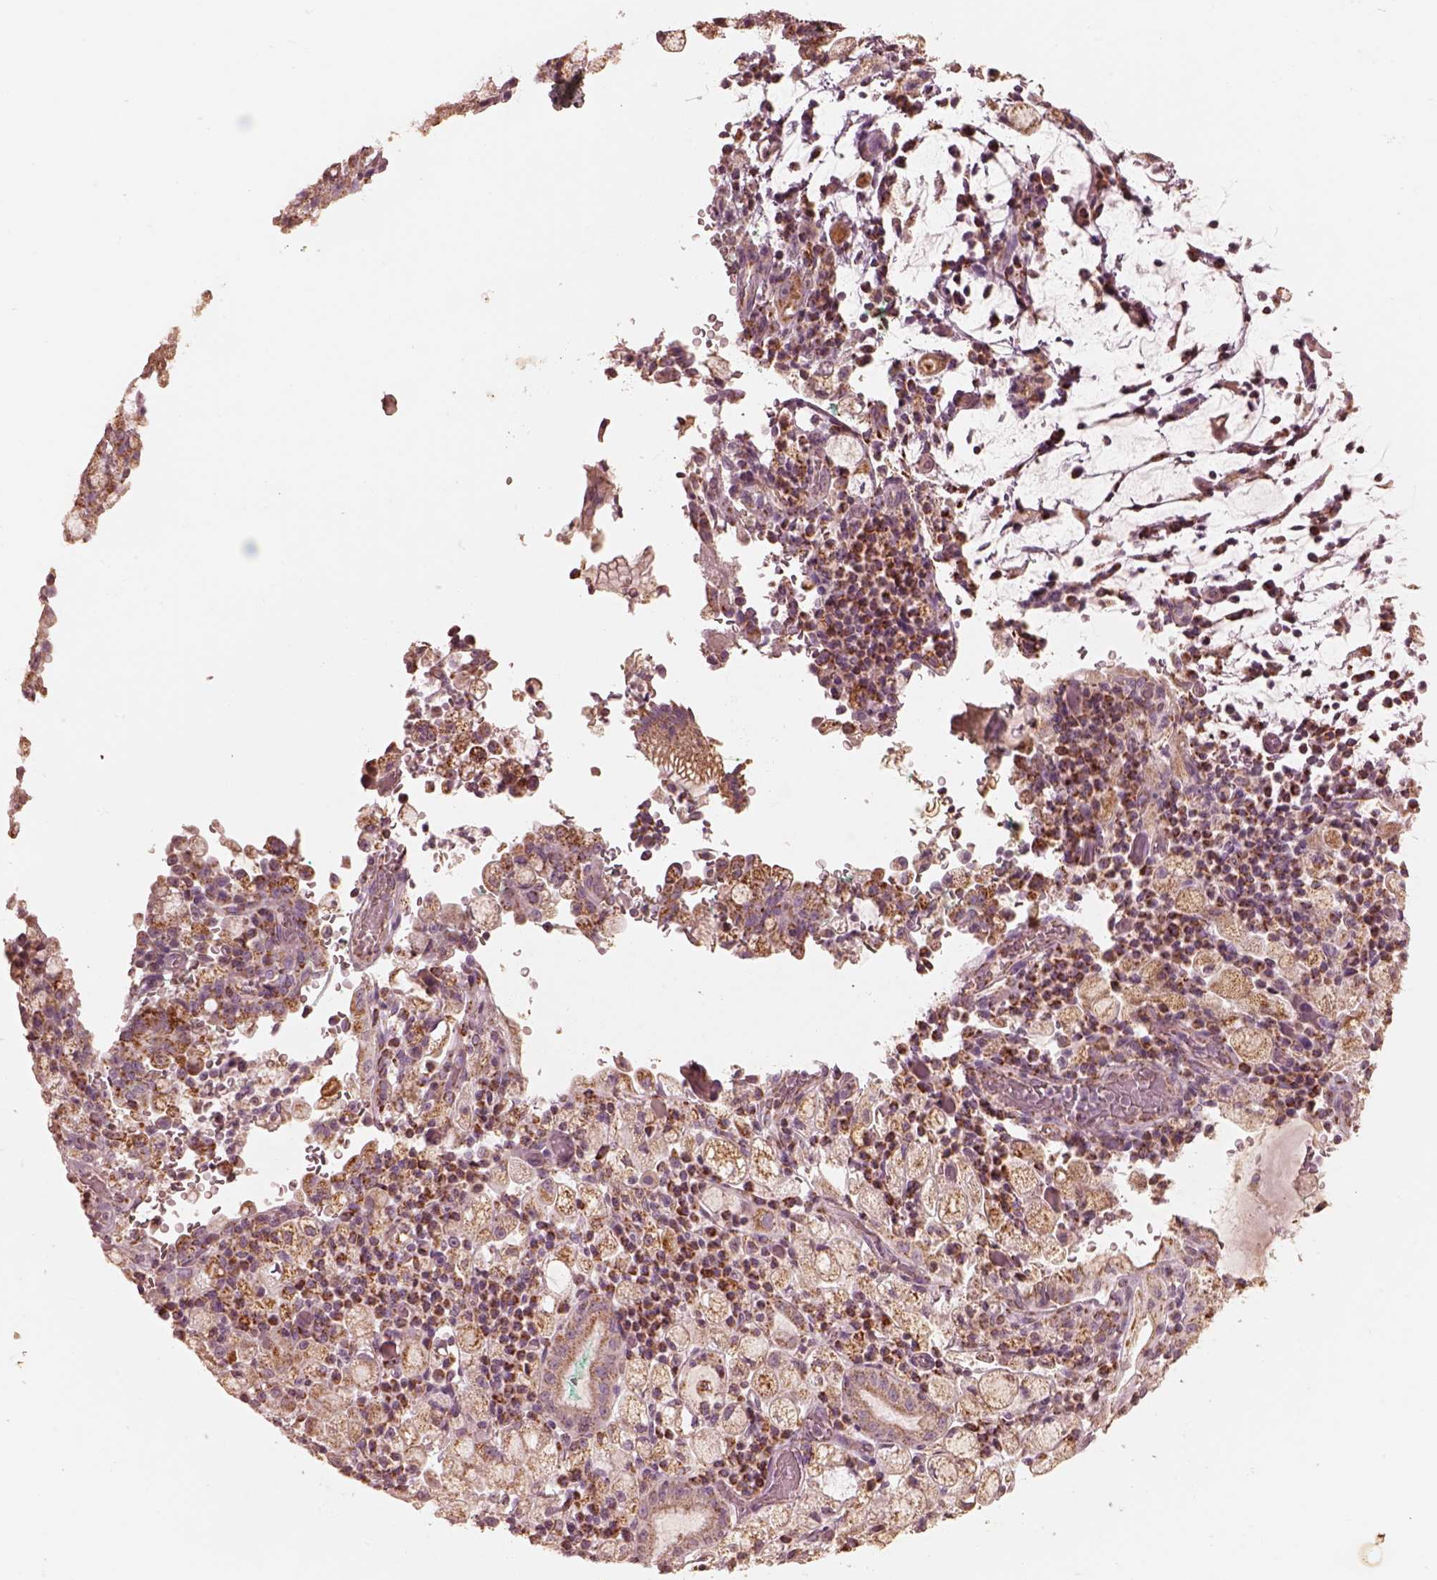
{"staining": {"intensity": "moderate", "quantity": ">75%", "location": "cytoplasmic/membranous"}, "tissue": "stomach cancer", "cell_type": "Tumor cells", "image_type": "cancer", "snomed": [{"axis": "morphology", "description": "Adenocarcinoma, NOS"}, {"axis": "topography", "description": "Stomach"}], "caption": "Moderate cytoplasmic/membranous staining is seen in about >75% of tumor cells in stomach cancer.", "gene": "ENTPD6", "patient": {"sex": "male", "age": 58}}